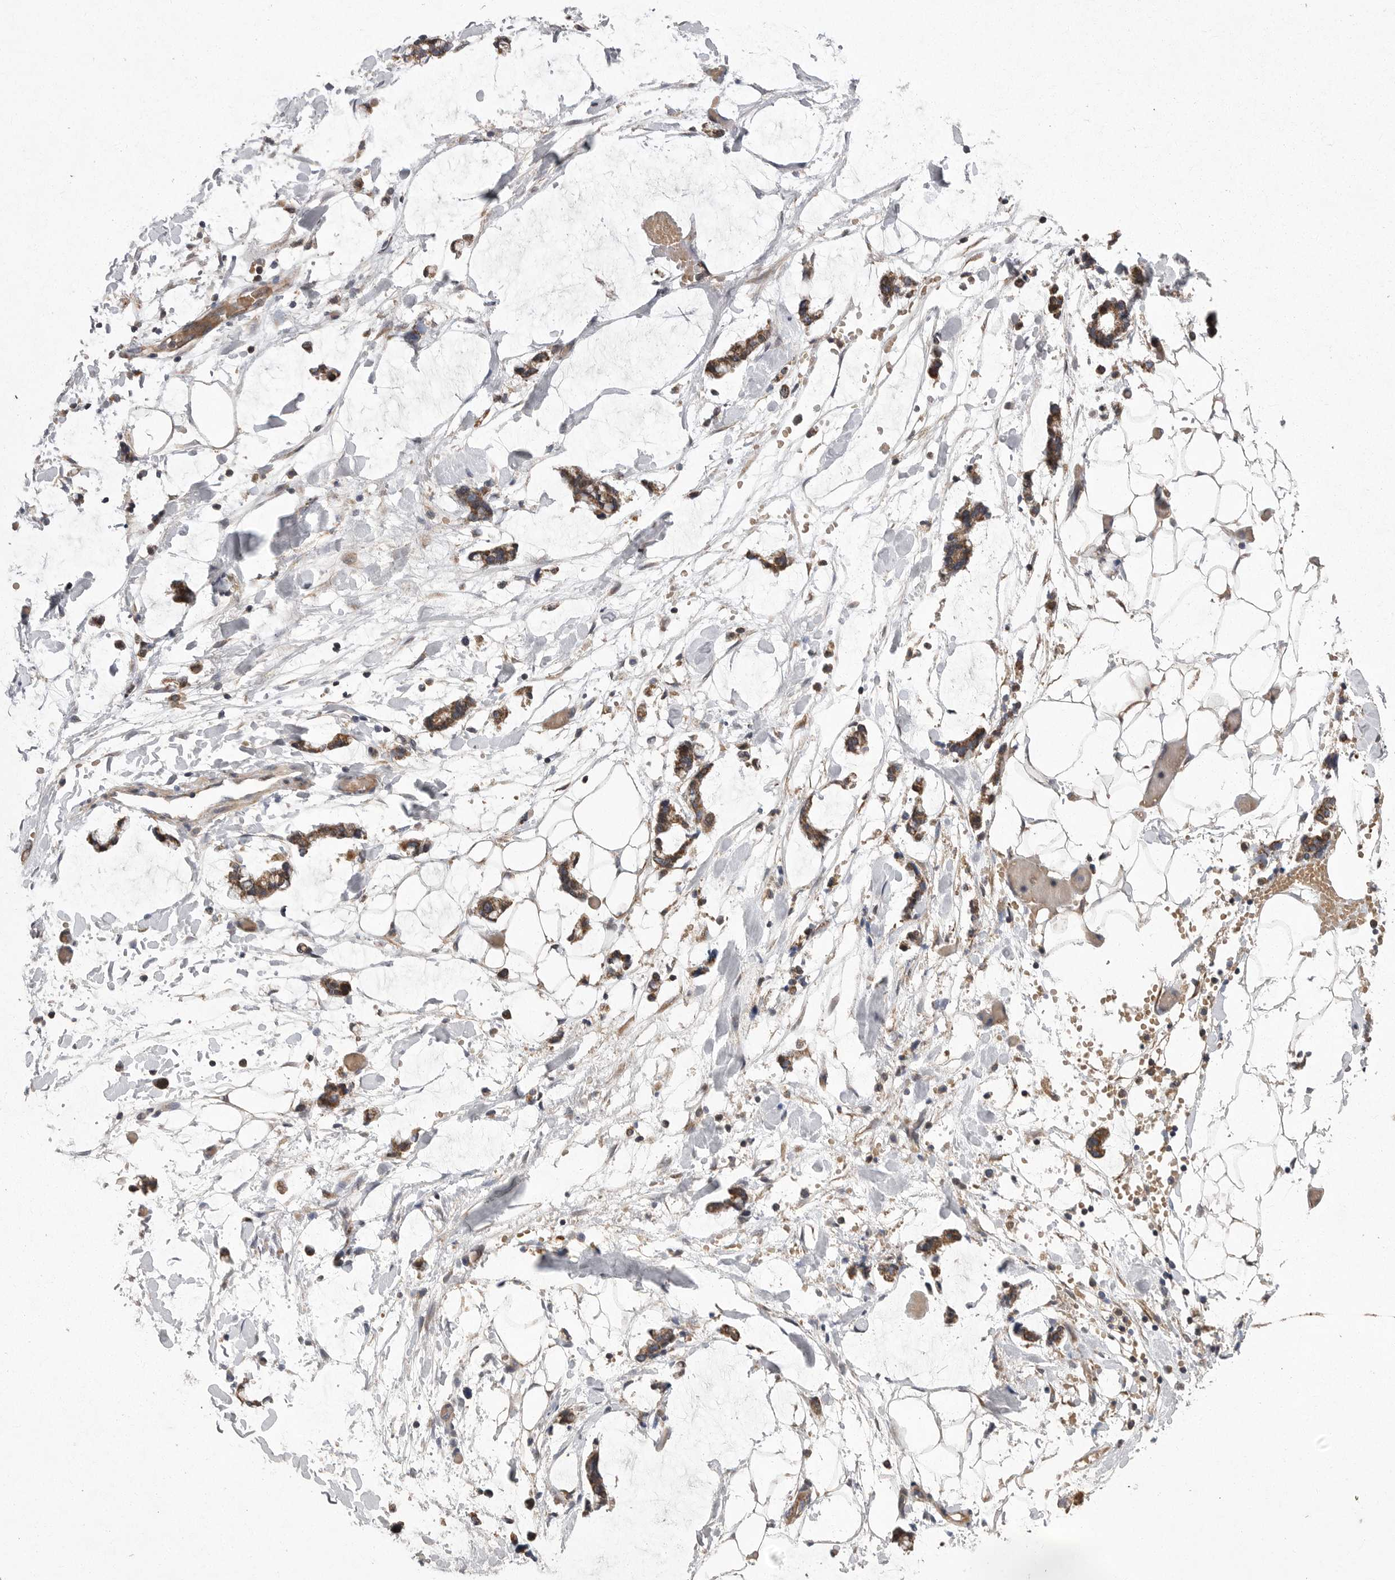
{"staining": {"intensity": "moderate", "quantity": "<25%", "location": "cytoplasmic/membranous"}, "tissue": "adipose tissue", "cell_type": "Adipocytes", "image_type": "normal", "snomed": [{"axis": "morphology", "description": "Normal tissue, NOS"}, {"axis": "morphology", "description": "Adenocarcinoma, NOS"}, {"axis": "topography", "description": "Smooth muscle"}, {"axis": "topography", "description": "Colon"}], "caption": "High-power microscopy captured an immunohistochemistry image of normal adipose tissue, revealing moderate cytoplasmic/membranous expression in about <25% of adipocytes. The protein of interest is stained brown, and the nuclei are stained in blue (DAB IHC with brightfield microscopy, high magnification).", "gene": "CRP", "patient": {"sex": "male", "age": 14}}